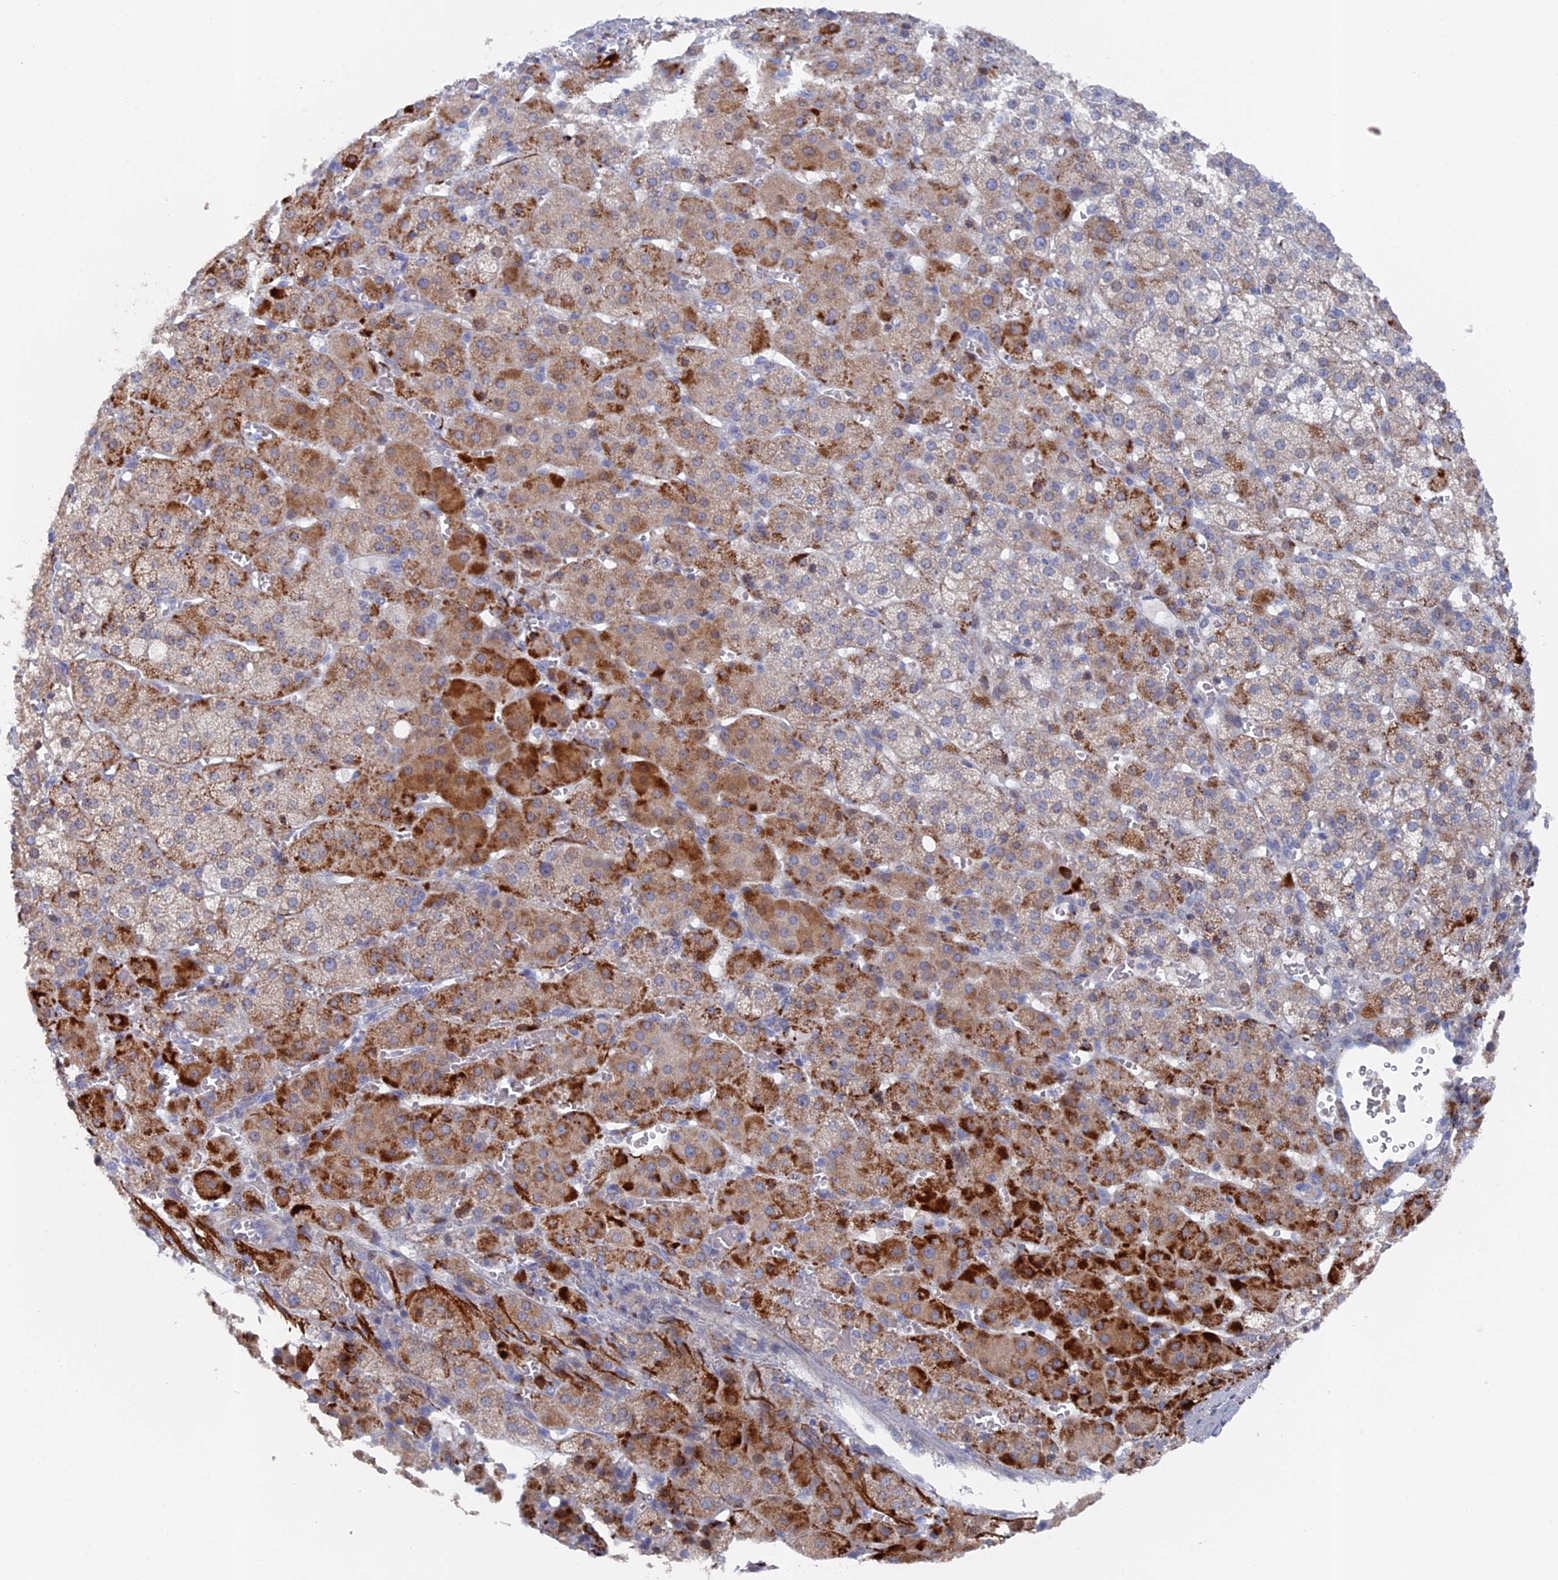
{"staining": {"intensity": "moderate", "quantity": "25%-75%", "location": "cytoplasmic/membranous"}, "tissue": "adrenal gland", "cell_type": "Glandular cells", "image_type": "normal", "snomed": [{"axis": "morphology", "description": "Normal tissue, NOS"}, {"axis": "topography", "description": "Adrenal gland"}], "caption": "Adrenal gland stained with a brown dye displays moderate cytoplasmic/membranous positive positivity in approximately 25%-75% of glandular cells.", "gene": "TMEM161A", "patient": {"sex": "female", "age": 57}}